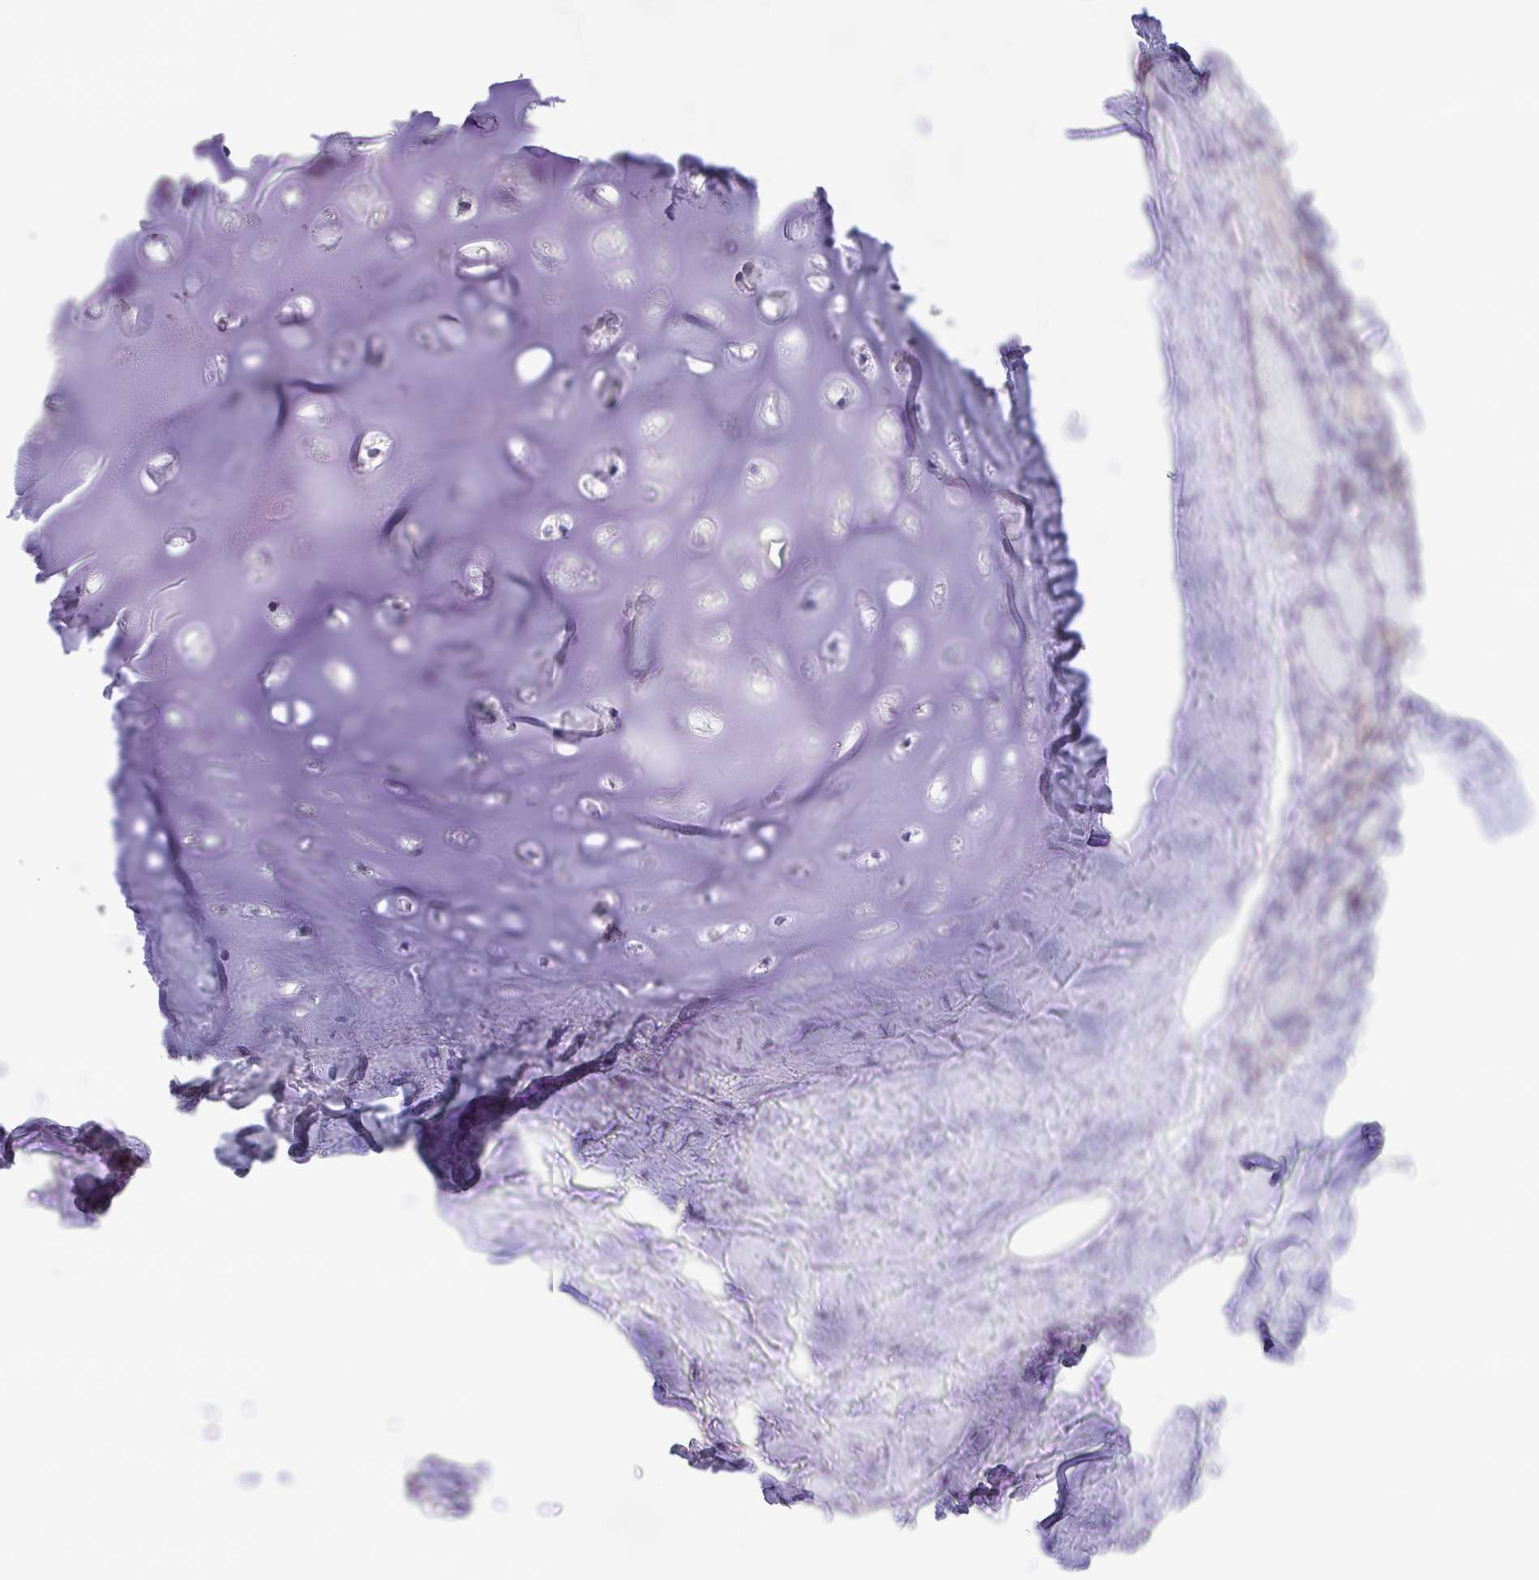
{"staining": {"intensity": "negative", "quantity": "none", "location": "none"}, "tissue": "soft tissue", "cell_type": "Chondrocytes", "image_type": "normal", "snomed": [{"axis": "morphology", "description": "Normal tissue, NOS"}, {"axis": "topography", "description": "Cartilage tissue"}, {"axis": "topography", "description": "Bronchus"}], "caption": "Chondrocytes show no significant positivity in normal soft tissue. Nuclei are stained in blue.", "gene": "ARPP21", "patient": {"sex": "male", "age": 56}}